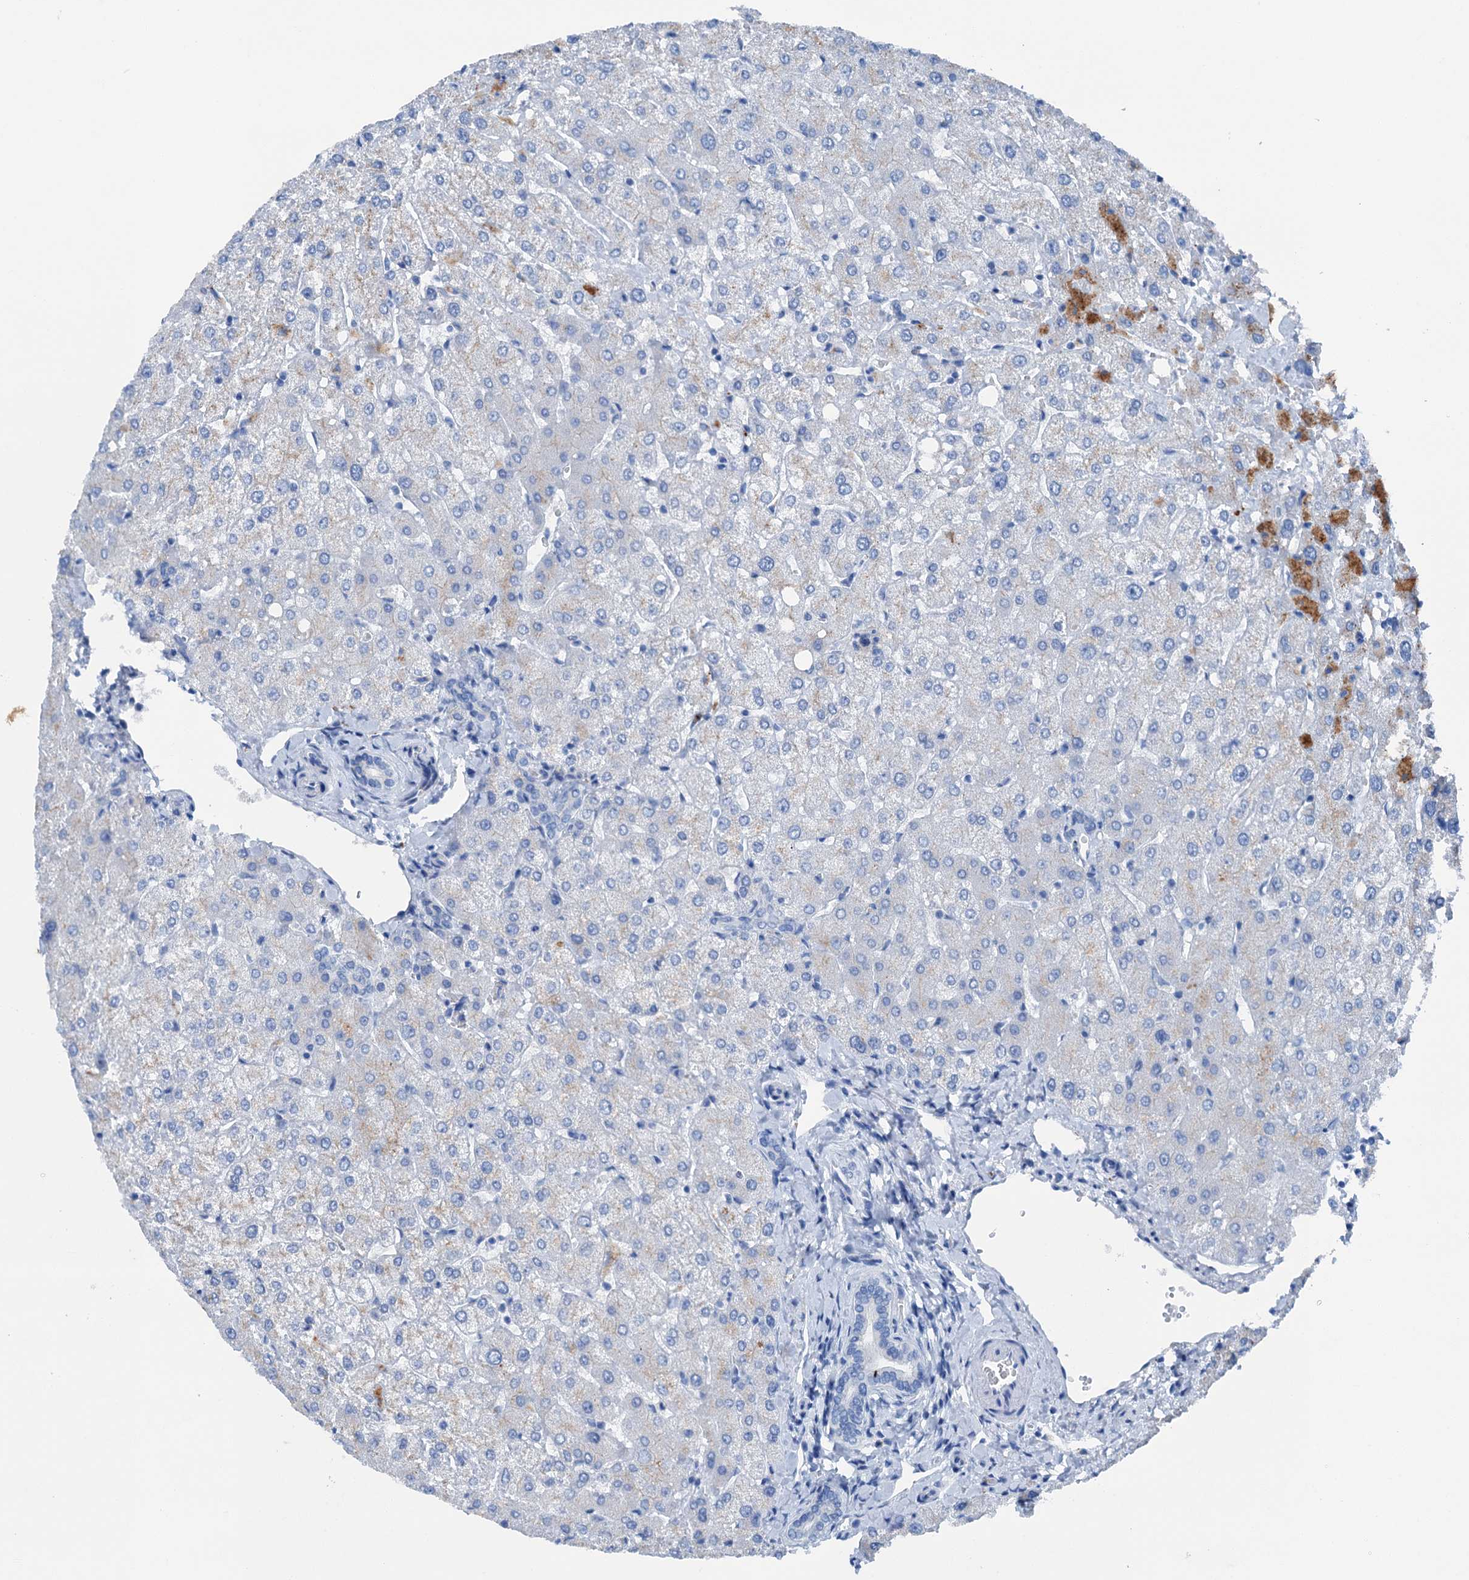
{"staining": {"intensity": "negative", "quantity": "none", "location": "none"}, "tissue": "liver", "cell_type": "Cholangiocytes", "image_type": "normal", "snomed": [{"axis": "morphology", "description": "Normal tissue, NOS"}, {"axis": "topography", "description": "Liver"}], "caption": "IHC of benign human liver shows no expression in cholangiocytes.", "gene": "C1QTNF4", "patient": {"sex": "female", "age": 54}}